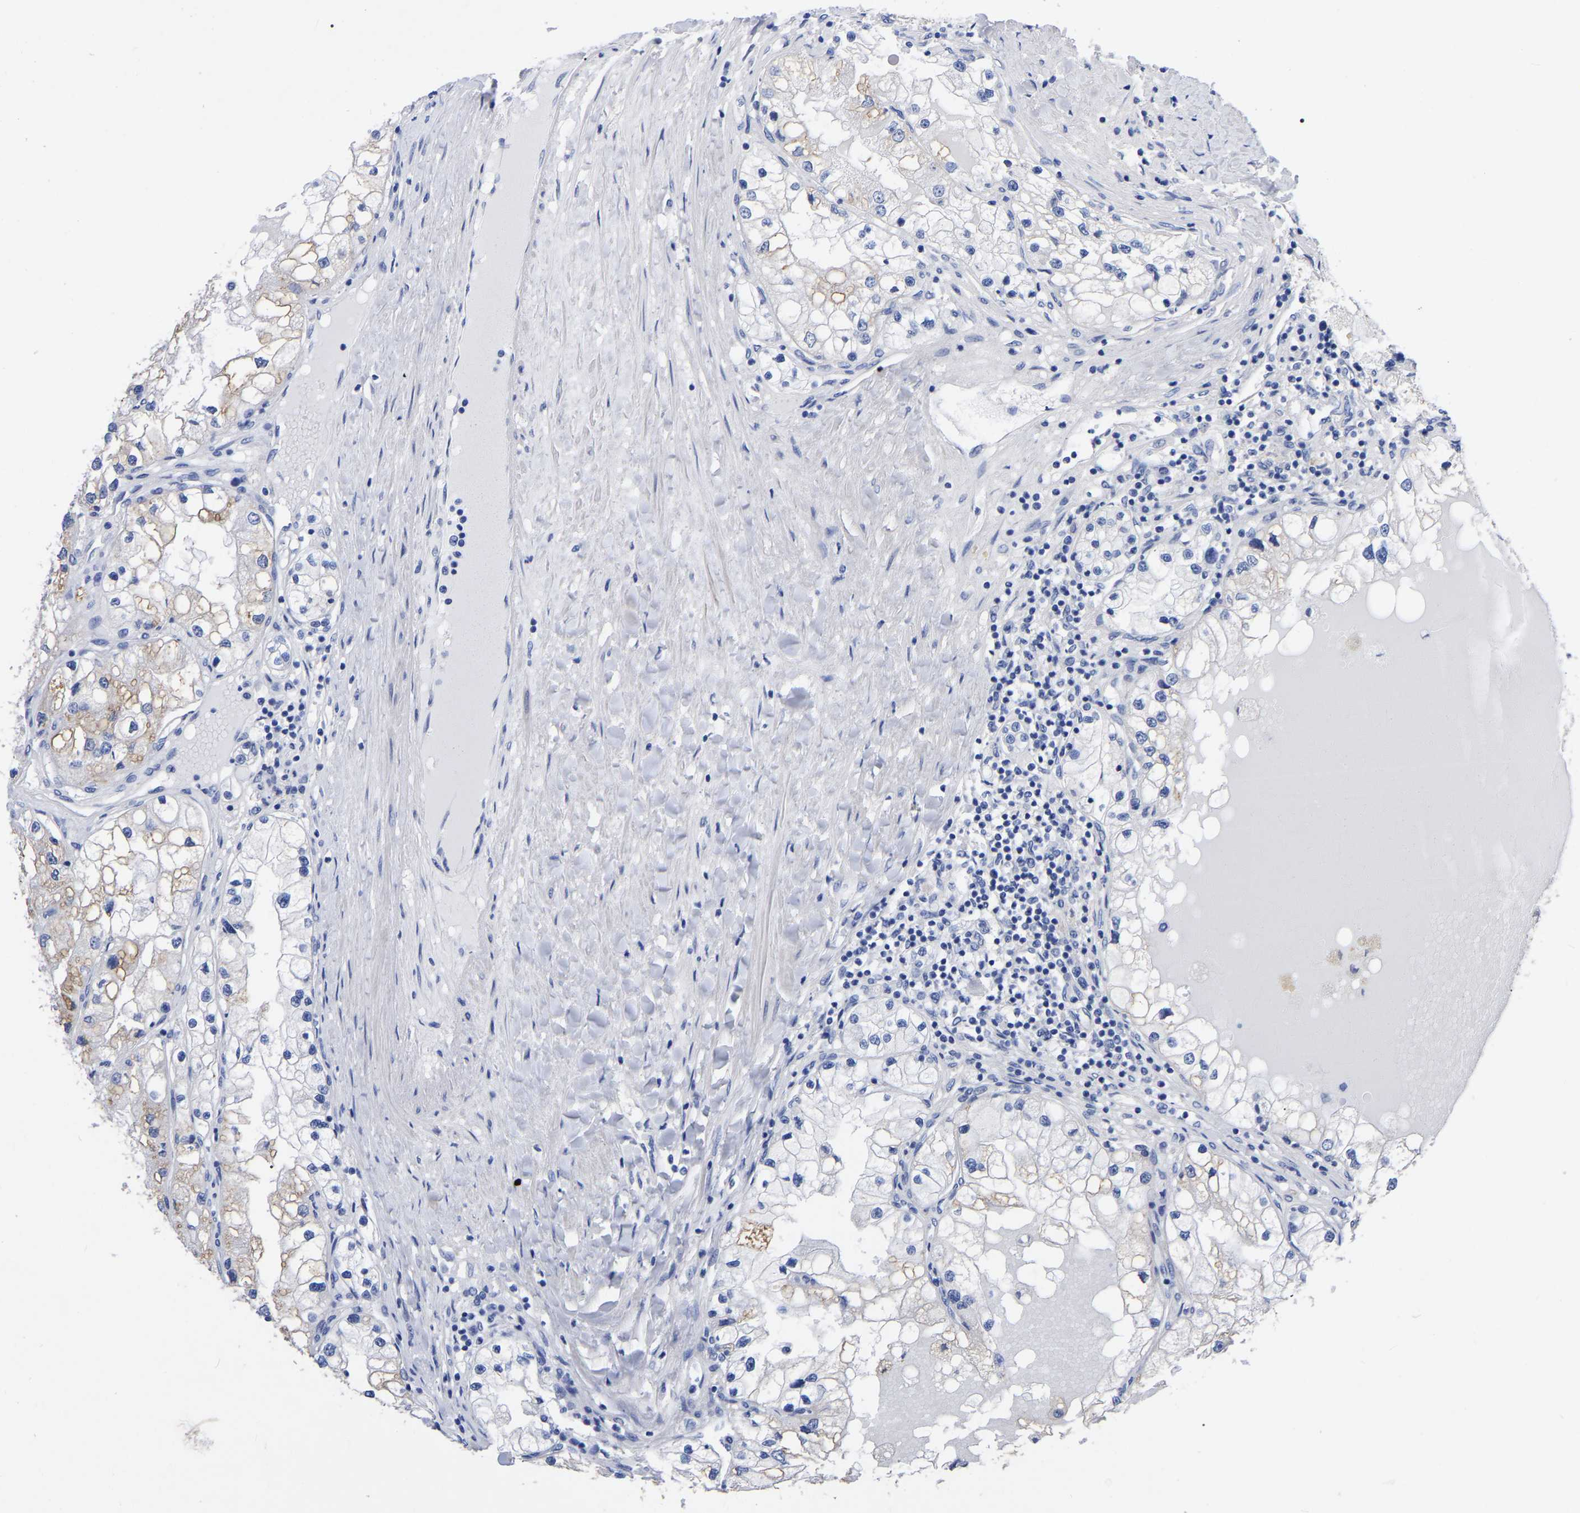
{"staining": {"intensity": "negative", "quantity": "none", "location": "none"}, "tissue": "renal cancer", "cell_type": "Tumor cells", "image_type": "cancer", "snomed": [{"axis": "morphology", "description": "Adenocarcinoma, NOS"}, {"axis": "topography", "description": "Kidney"}], "caption": "There is no significant staining in tumor cells of renal cancer. The staining was performed using DAB to visualize the protein expression in brown, while the nuclei were stained in blue with hematoxylin (Magnification: 20x).", "gene": "ANXA13", "patient": {"sex": "male", "age": 68}}